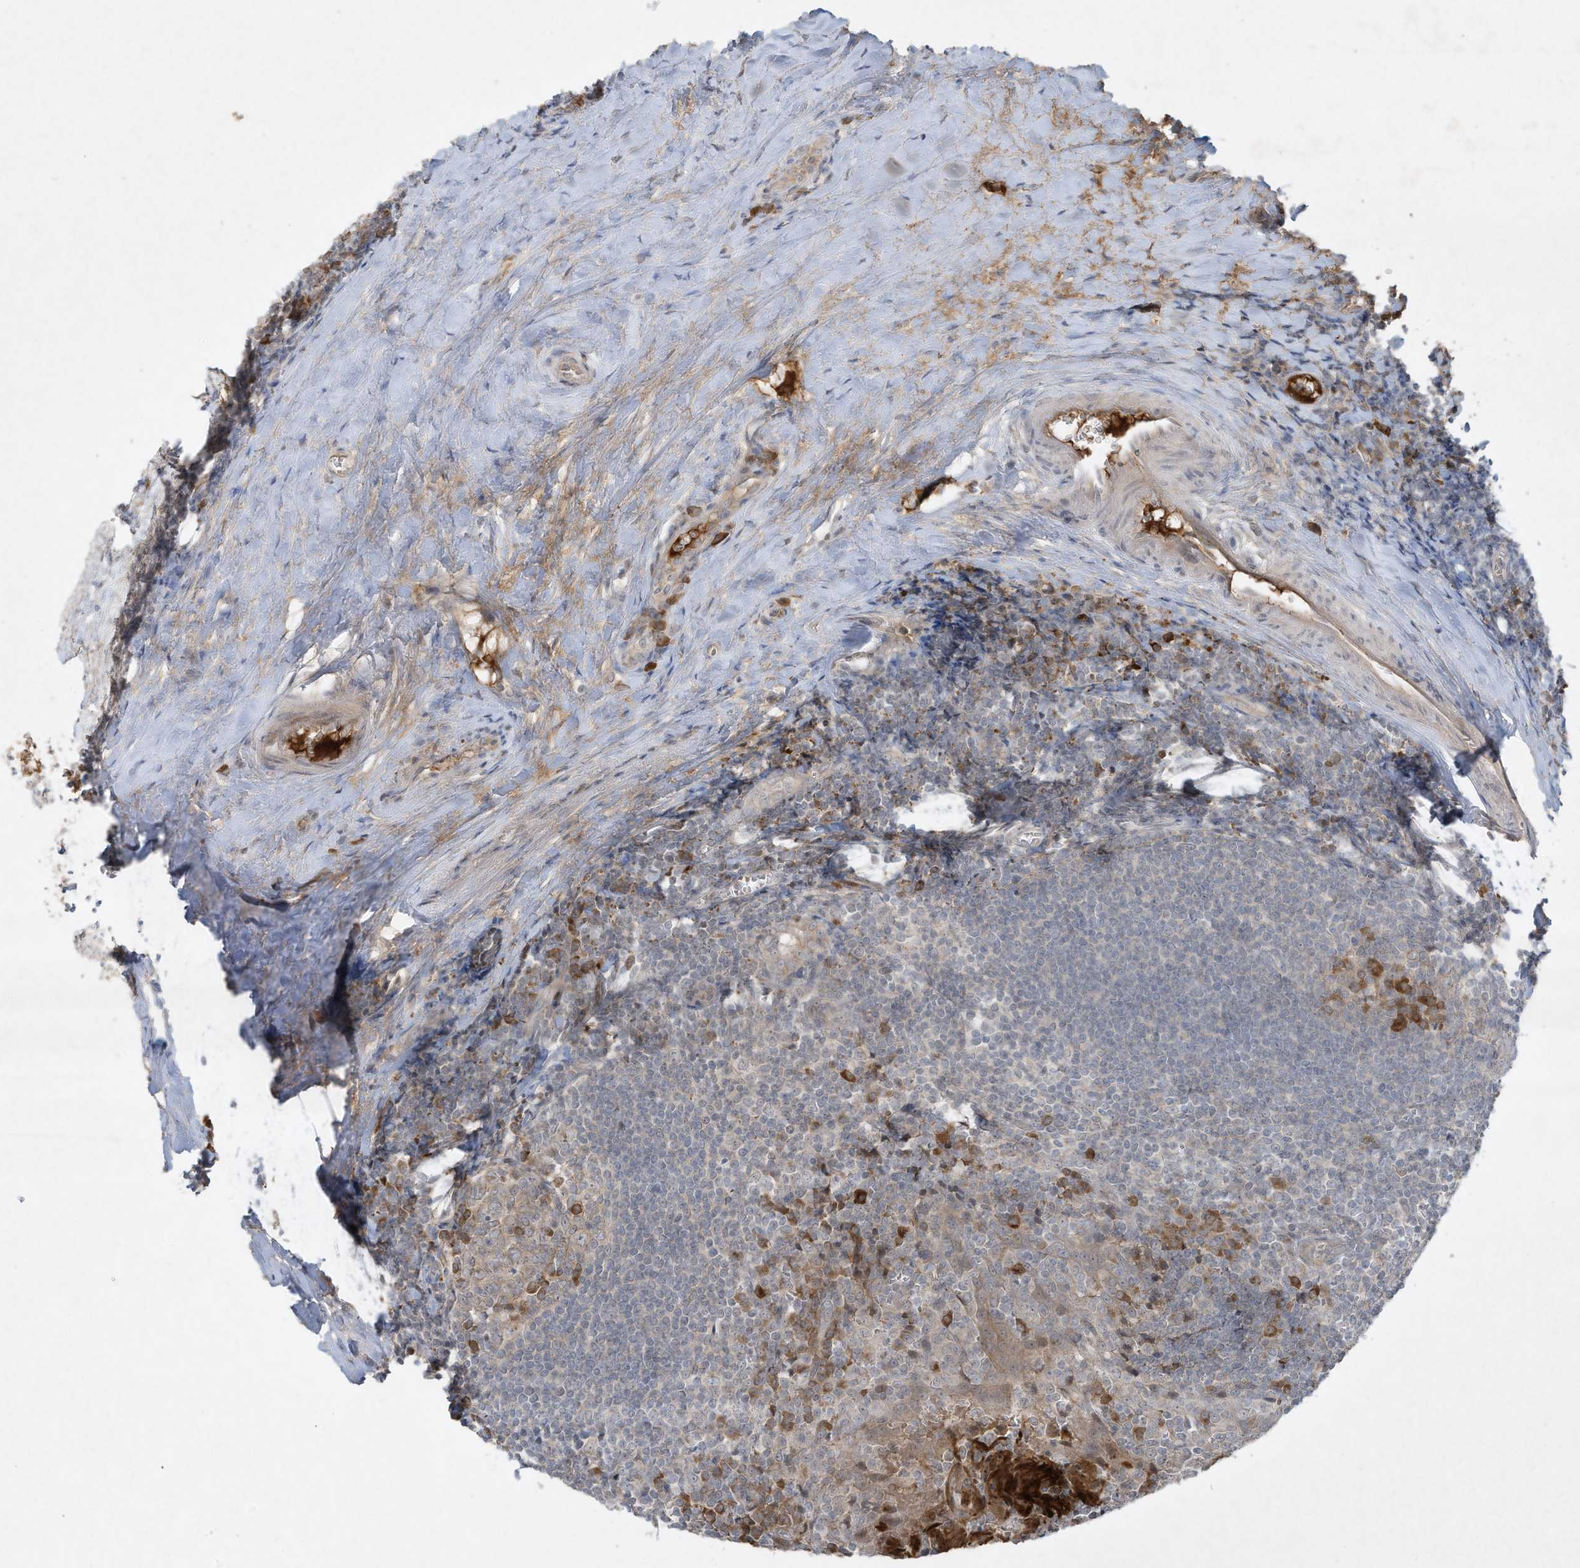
{"staining": {"intensity": "moderate", "quantity": "<25%", "location": "cytoplasmic/membranous"}, "tissue": "tonsil", "cell_type": "Germinal center cells", "image_type": "normal", "snomed": [{"axis": "morphology", "description": "Normal tissue, NOS"}, {"axis": "topography", "description": "Tonsil"}], "caption": "IHC photomicrograph of benign tonsil stained for a protein (brown), which displays low levels of moderate cytoplasmic/membranous staining in about <25% of germinal center cells.", "gene": "FETUB", "patient": {"sex": "male", "age": 27}}